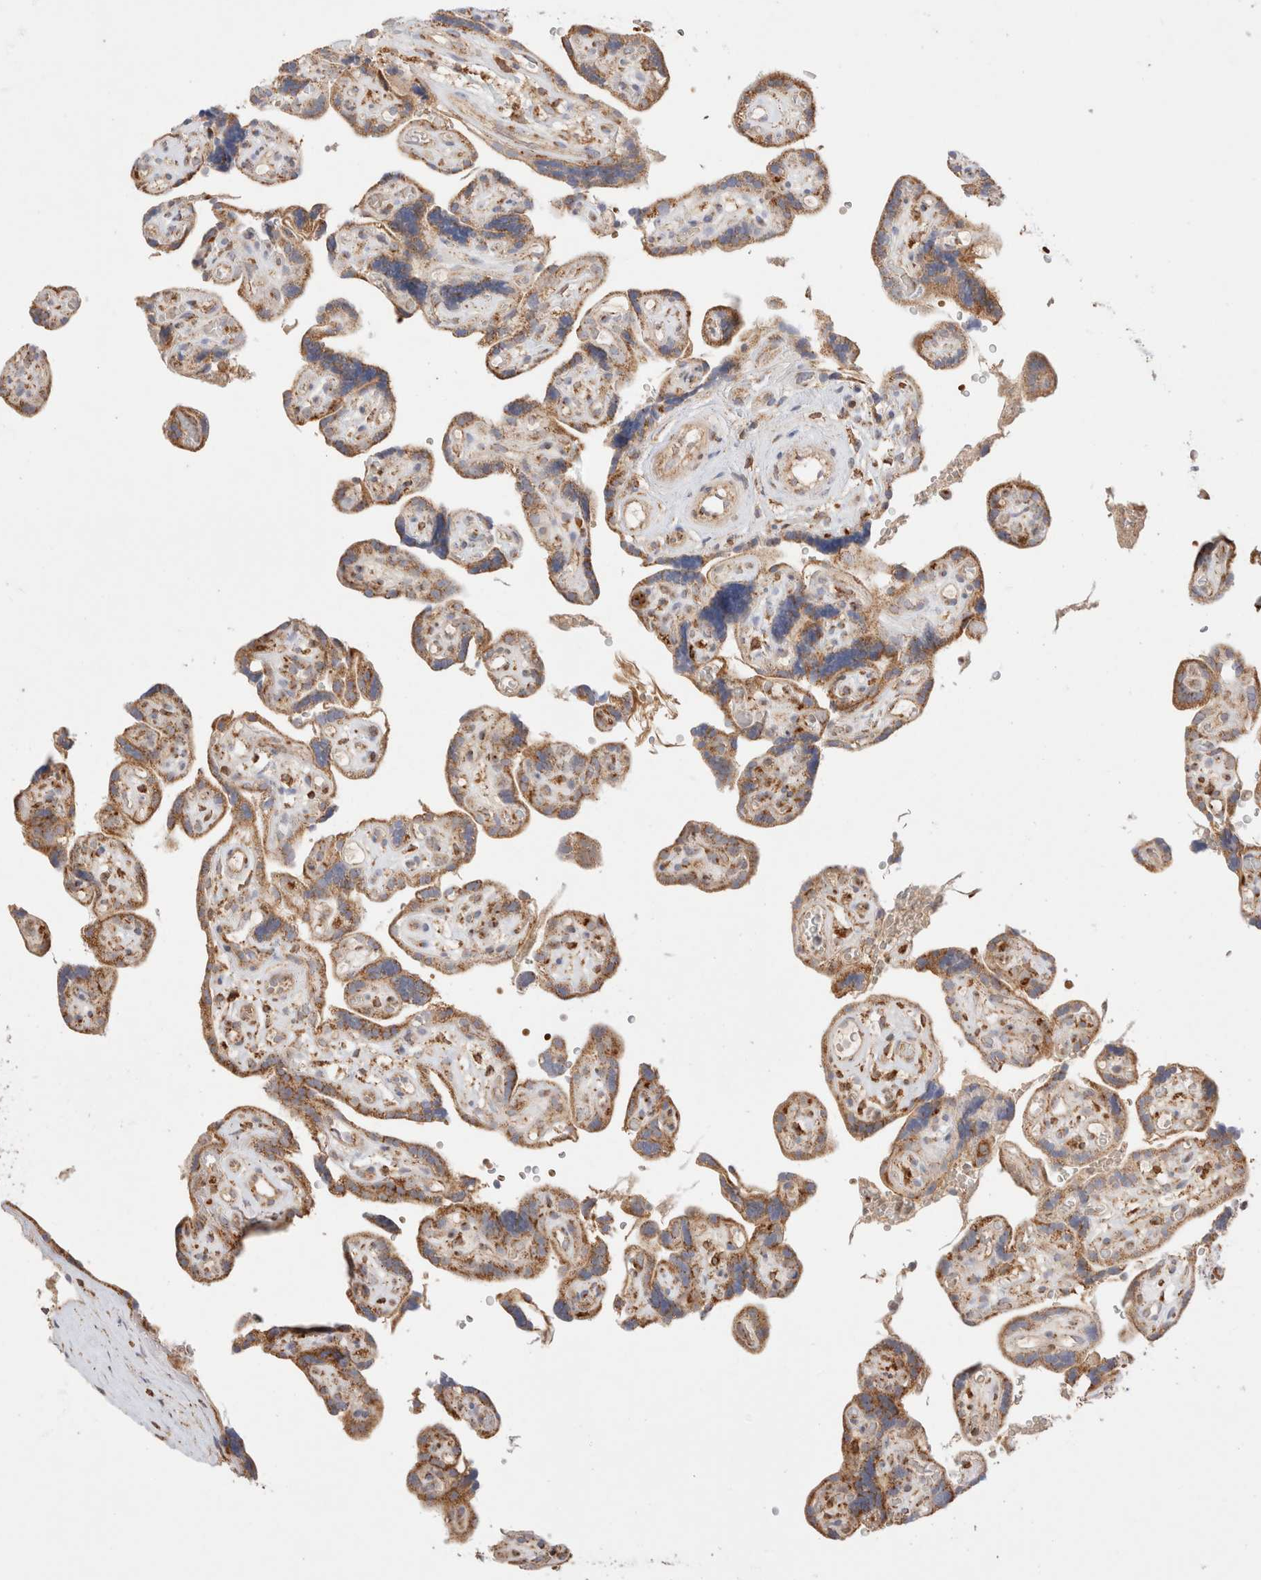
{"staining": {"intensity": "moderate", "quantity": ">75%", "location": "cytoplasmic/membranous"}, "tissue": "placenta", "cell_type": "Decidual cells", "image_type": "normal", "snomed": [{"axis": "morphology", "description": "Normal tissue, NOS"}, {"axis": "topography", "description": "Placenta"}], "caption": "DAB immunohistochemical staining of normal human placenta displays moderate cytoplasmic/membranous protein staining in approximately >75% of decidual cells.", "gene": "TMPPE", "patient": {"sex": "female", "age": 30}}